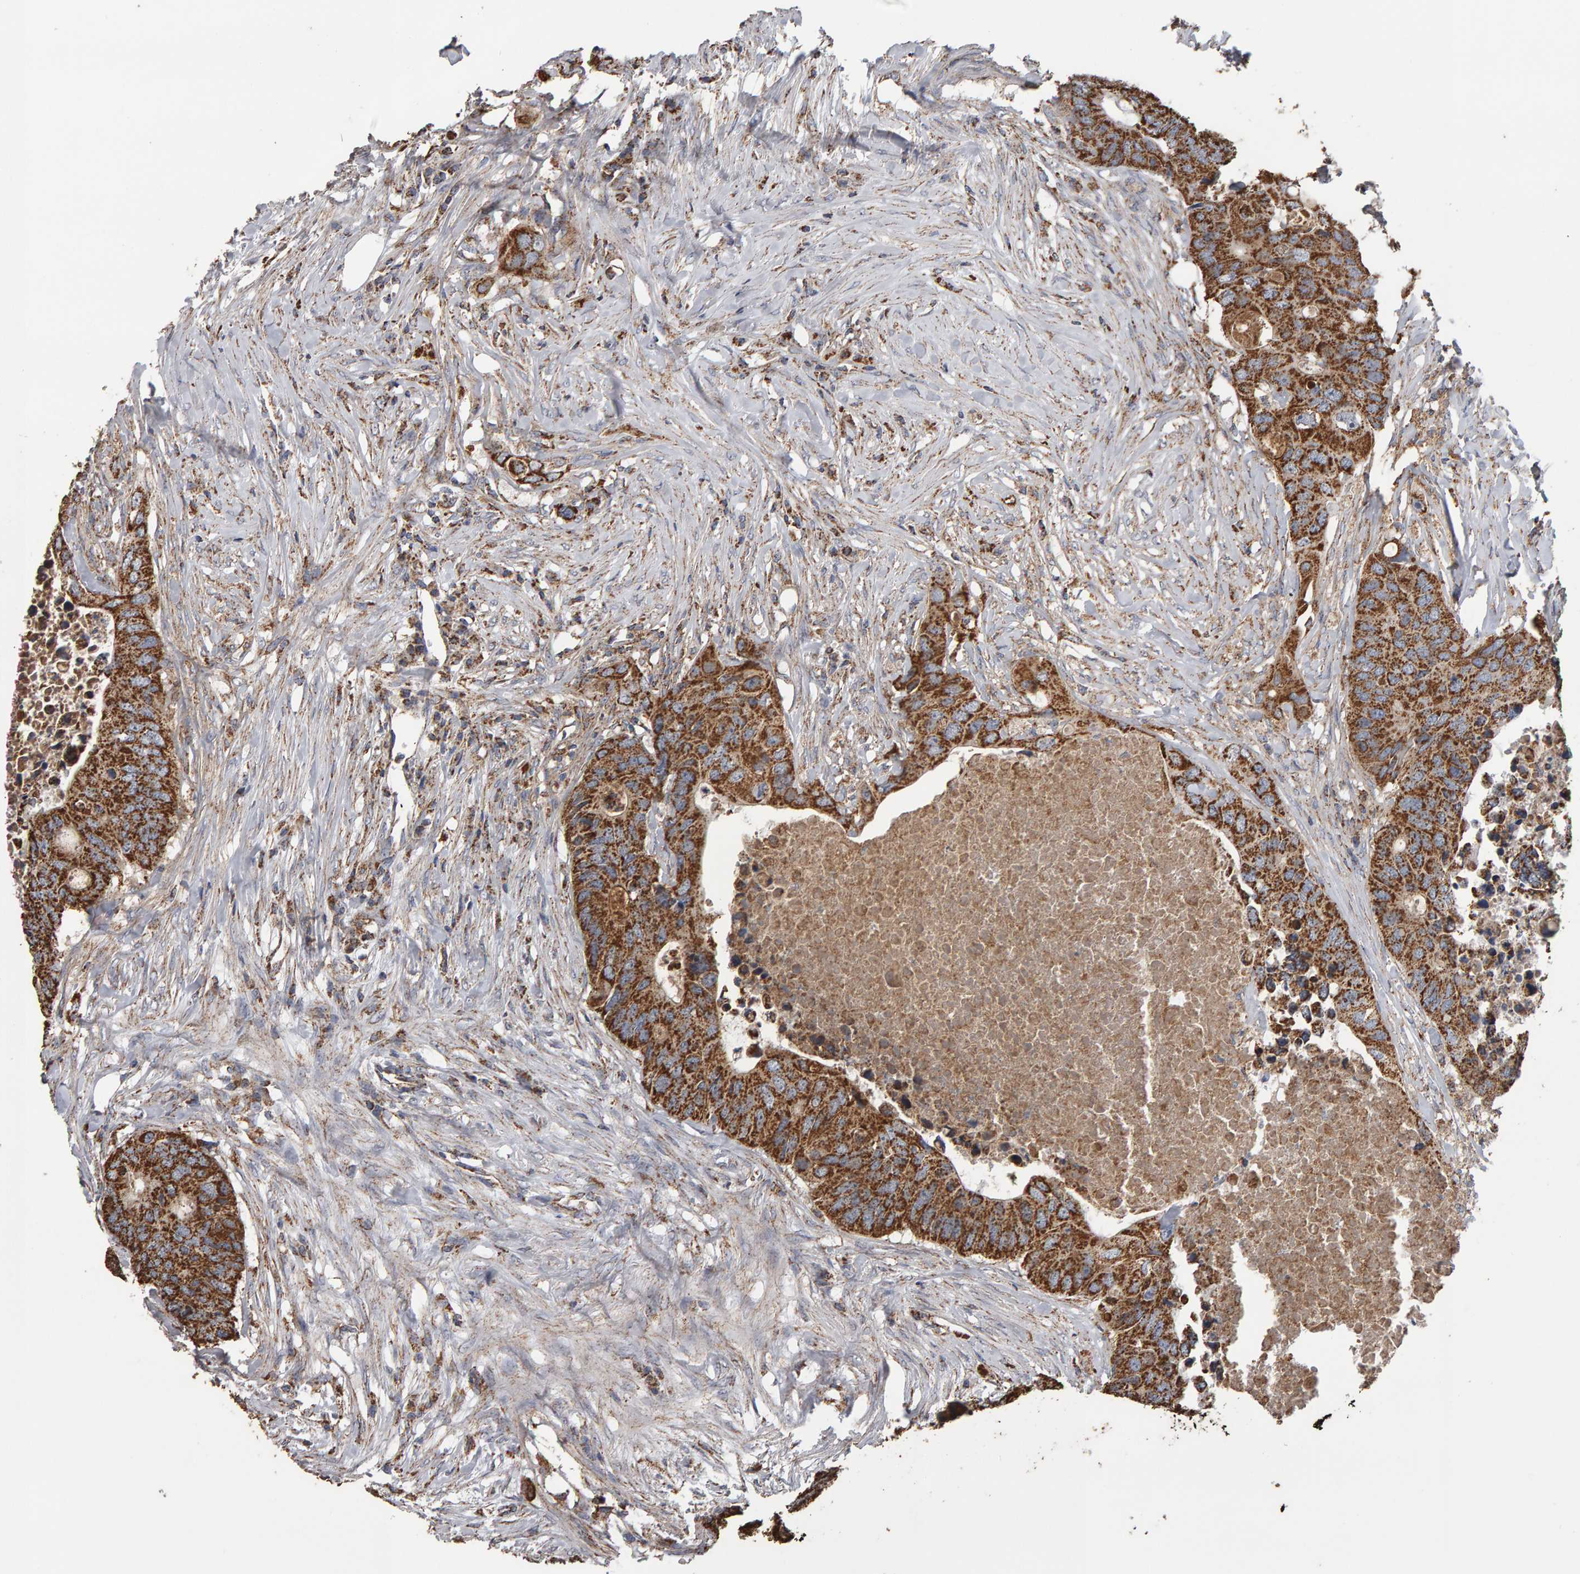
{"staining": {"intensity": "strong", "quantity": ">75%", "location": "cytoplasmic/membranous"}, "tissue": "colorectal cancer", "cell_type": "Tumor cells", "image_type": "cancer", "snomed": [{"axis": "morphology", "description": "Adenocarcinoma, NOS"}, {"axis": "topography", "description": "Colon"}], "caption": "A brown stain labels strong cytoplasmic/membranous expression of a protein in adenocarcinoma (colorectal) tumor cells.", "gene": "TOM1L1", "patient": {"sex": "male", "age": 71}}